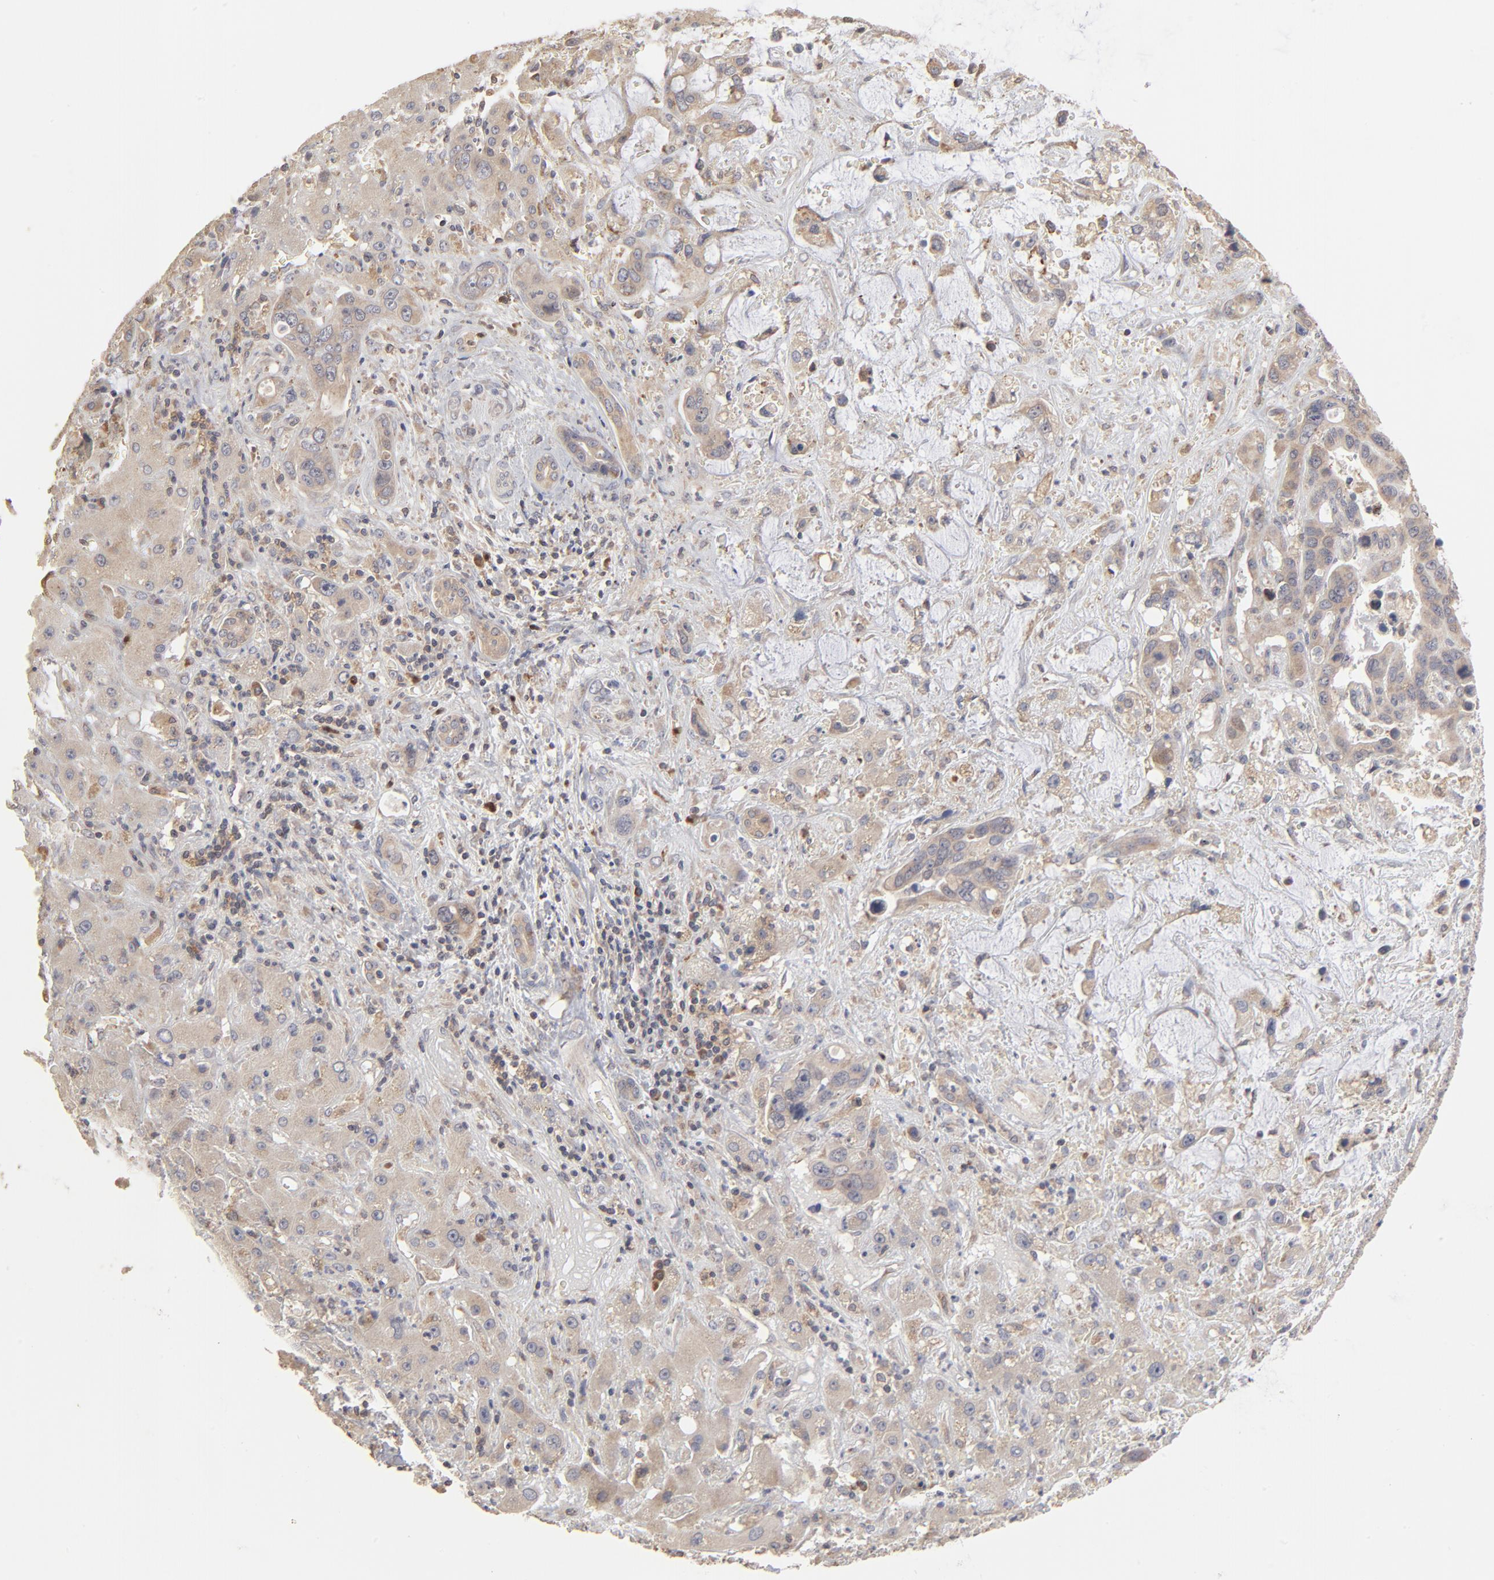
{"staining": {"intensity": "weak", "quantity": "25%-75%", "location": "cytoplasmic/membranous"}, "tissue": "liver cancer", "cell_type": "Tumor cells", "image_type": "cancer", "snomed": [{"axis": "morphology", "description": "Cholangiocarcinoma"}, {"axis": "topography", "description": "Liver"}], "caption": "Tumor cells reveal low levels of weak cytoplasmic/membranous staining in about 25%-75% of cells in human liver cancer. (Brightfield microscopy of DAB IHC at high magnification).", "gene": "RNF213", "patient": {"sex": "female", "age": 65}}